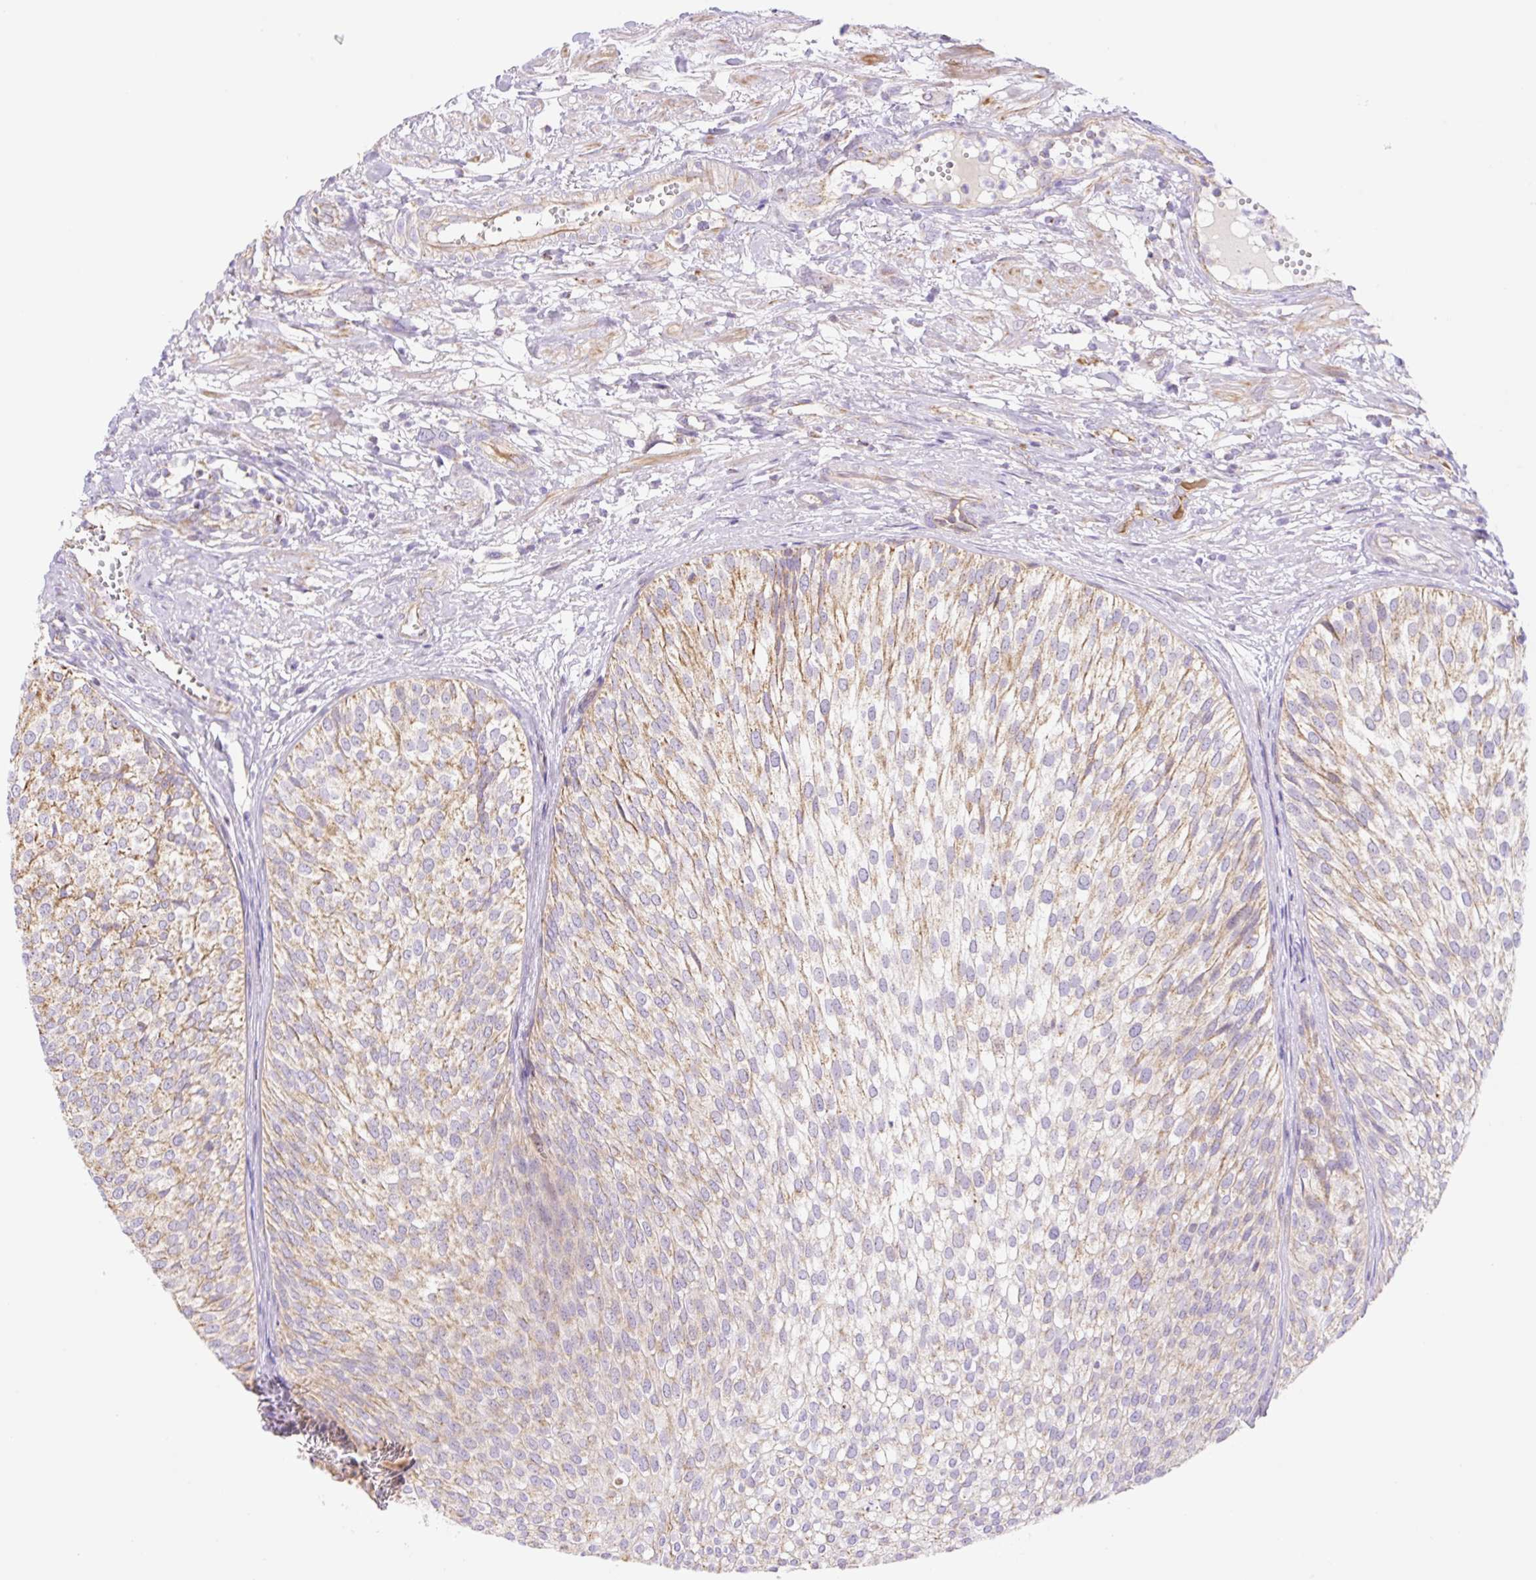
{"staining": {"intensity": "moderate", "quantity": "25%-75%", "location": "cytoplasmic/membranous"}, "tissue": "urothelial cancer", "cell_type": "Tumor cells", "image_type": "cancer", "snomed": [{"axis": "morphology", "description": "Urothelial carcinoma, Low grade"}, {"axis": "topography", "description": "Urinary bladder"}], "caption": "Urothelial carcinoma (low-grade) was stained to show a protein in brown. There is medium levels of moderate cytoplasmic/membranous positivity in approximately 25%-75% of tumor cells.", "gene": "ESAM", "patient": {"sex": "male", "age": 91}}